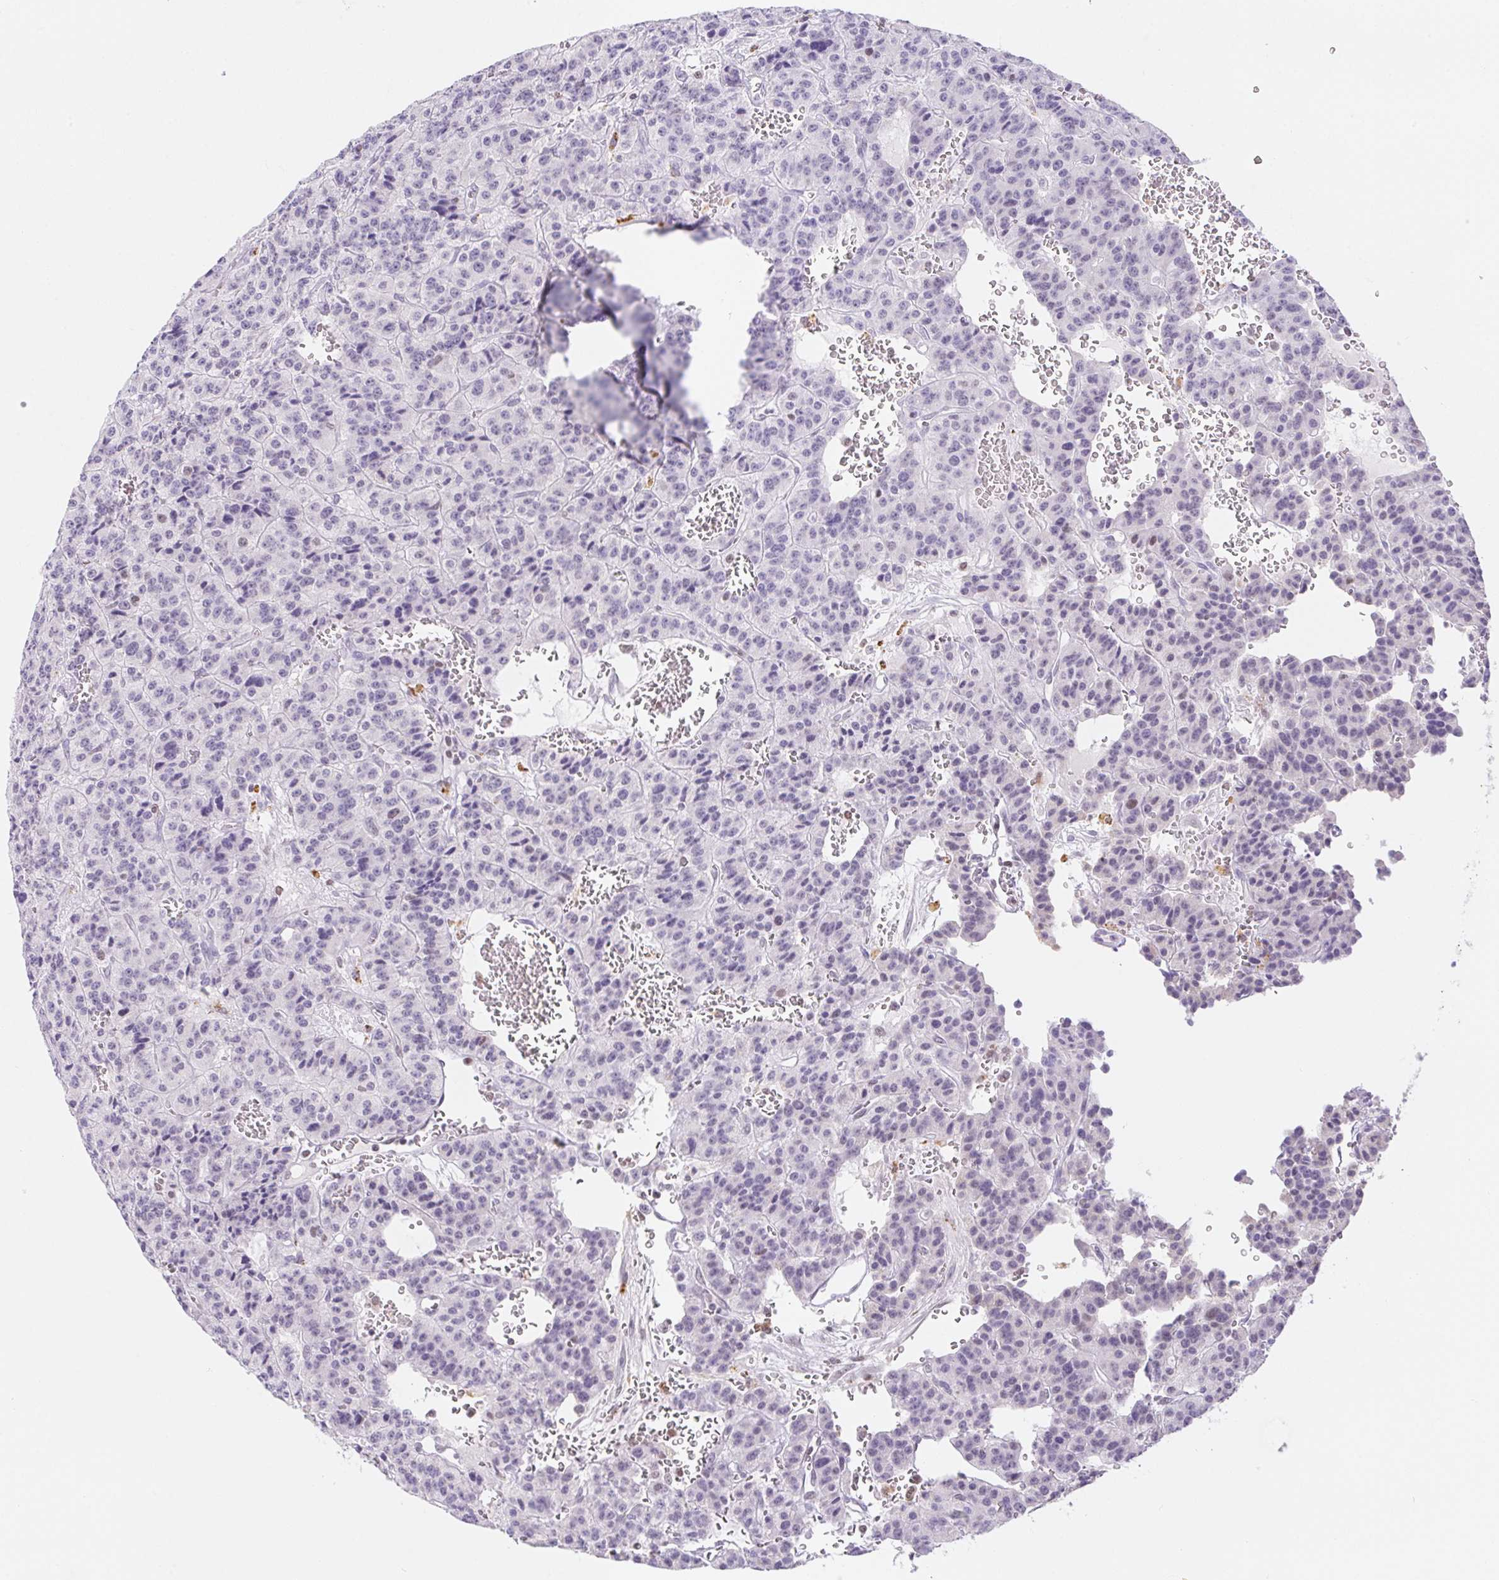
{"staining": {"intensity": "negative", "quantity": "none", "location": "none"}, "tissue": "carcinoid", "cell_type": "Tumor cells", "image_type": "cancer", "snomed": [{"axis": "morphology", "description": "Carcinoid, malignant, NOS"}, {"axis": "topography", "description": "Lung"}], "caption": "IHC of human carcinoid demonstrates no expression in tumor cells.", "gene": "POLD3", "patient": {"sex": "female", "age": 71}}